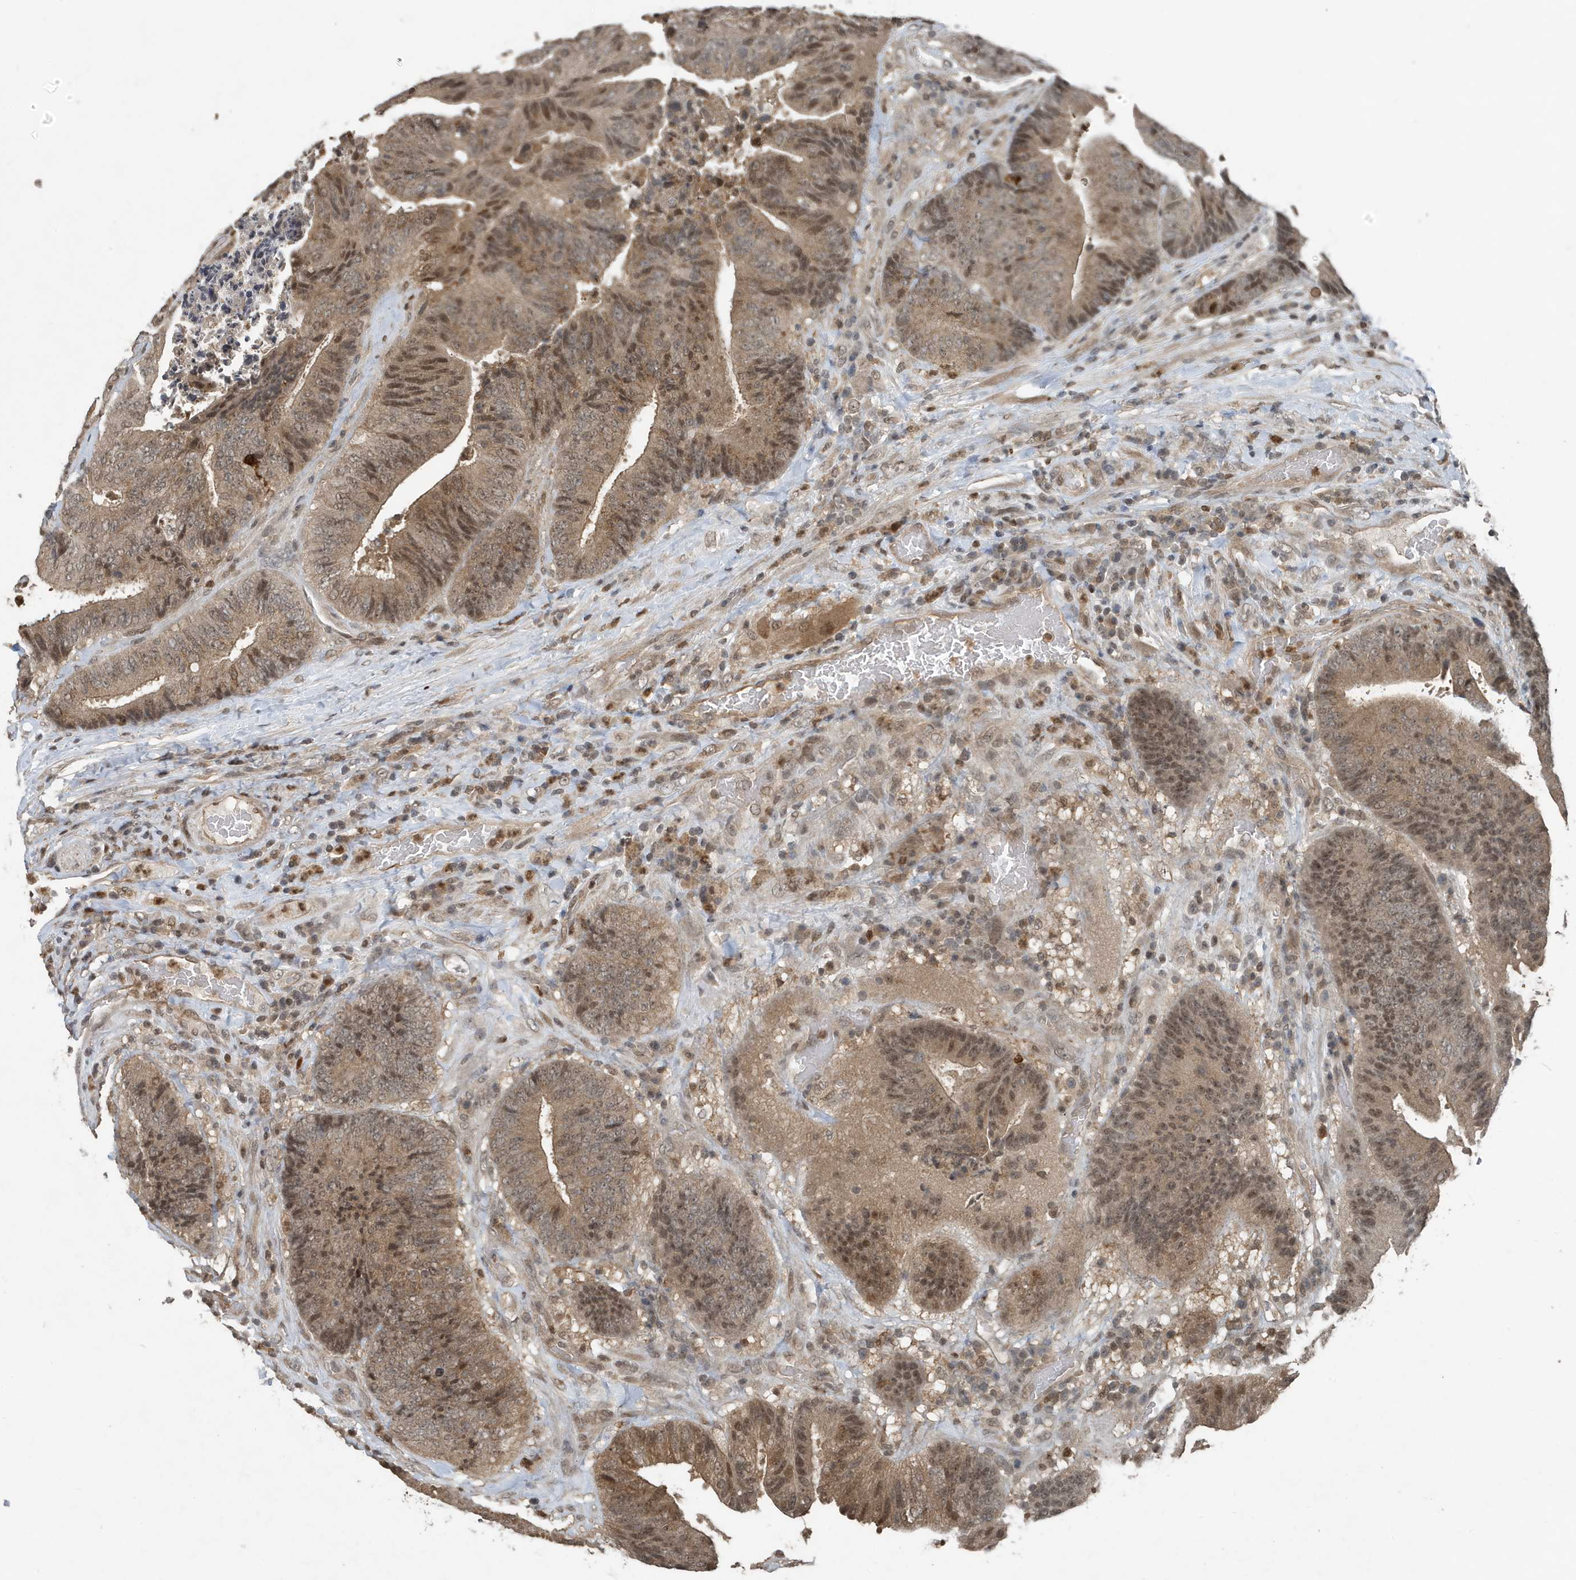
{"staining": {"intensity": "moderate", "quantity": ">75%", "location": "cytoplasmic/membranous,nuclear"}, "tissue": "colorectal cancer", "cell_type": "Tumor cells", "image_type": "cancer", "snomed": [{"axis": "morphology", "description": "Adenocarcinoma, NOS"}, {"axis": "topography", "description": "Rectum"}], "caption": "High-power microscopy captured an immunohistochemistry (IHC) histopathology image of colorectal adenocarcinoma, revealing moderate cytoplasmic/membranous and nuclear expression in approximately >75% of tumor cells. The staining was performed using DAB, with brown indicating positive protein expression. Nuclei are stained blue with hematoxylin.", "gene": "HSPA1A", "patient": {"sex": "male", "age": 72}}